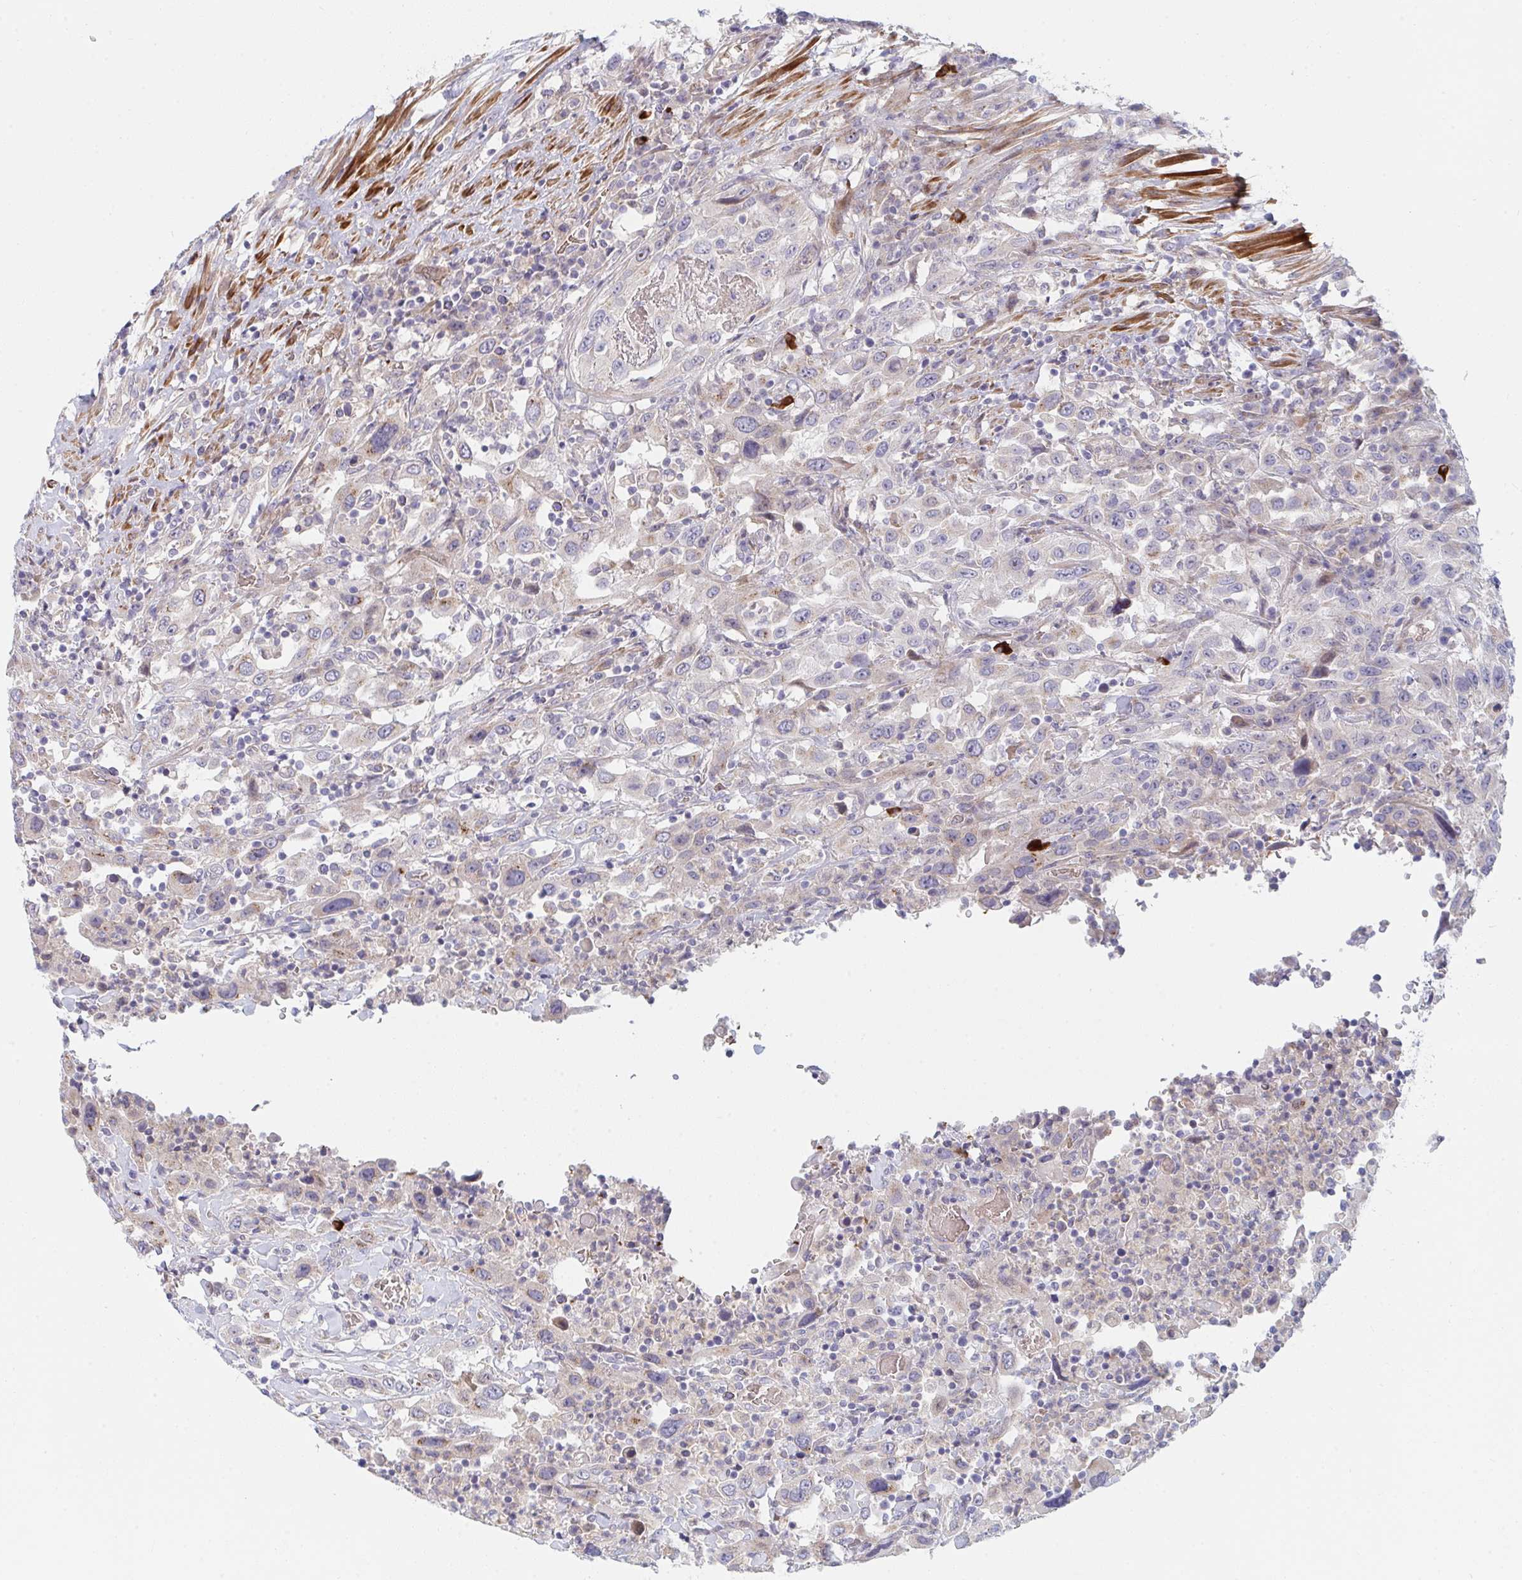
{"staining": {"intensity": "negative", "quantity": "none", "location": "none"}, "tissue": "urothelial cancer", "cell_type": "Tumor cells", "image_type": "cancer", "snomed": [{"axis": "morphology", "description": "Urothelial carcinoma, High grade"}, {"axis": "topography", "description": "Urinary bladder"}], "caption": "Tumor cells are negative for protein expression in human urothelial cancer. (DAB immunohistochemistry with hematoxylin counter stain).", "gene": "TNFSF4", "patient": {"sex": "male", "age": 61}}